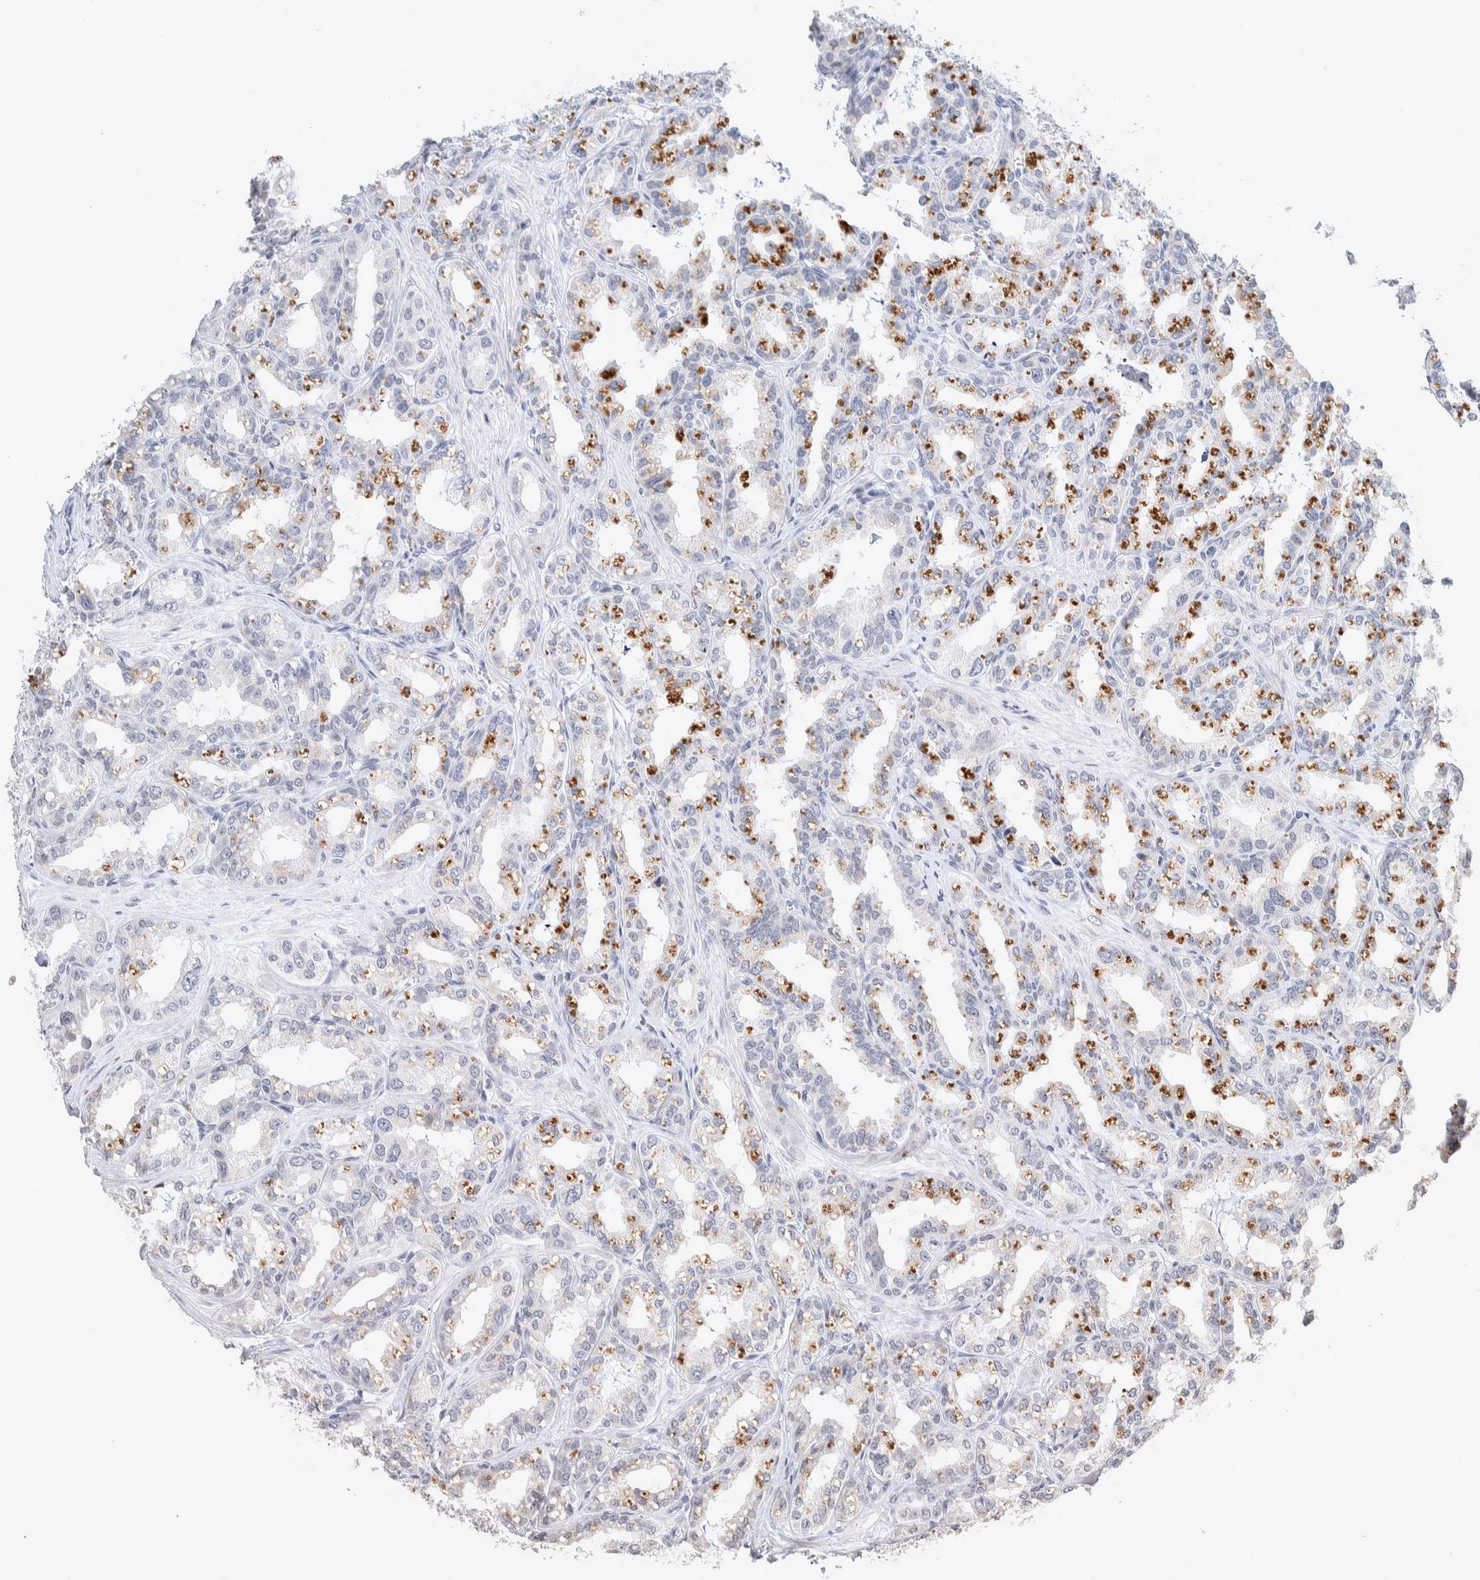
{"staining": {"intensity": "moderate", "quantity": "<25%", "location": "cytoplasmic/membranous"}, "tissue": "seminal vesicle", "cell_type": "Glandular cells", "image_type": "normal", "snomed": [{"axis": "morphology", "description": "Normal tissue, NOS"}, {"axis": "topography", "description": "Prostate"}, {"axis": "topography", "description": "Seminal veicle"}], "caption": "Benign seminal vesicle reveals moderate cytoplasmic/membranous staining in approximately <25% of glandular cells The protein of interest is shown in brown color, while the nuclei are stained blue..", "gene": "CRAT", "patient": {"sex": "male", "age": 51}}